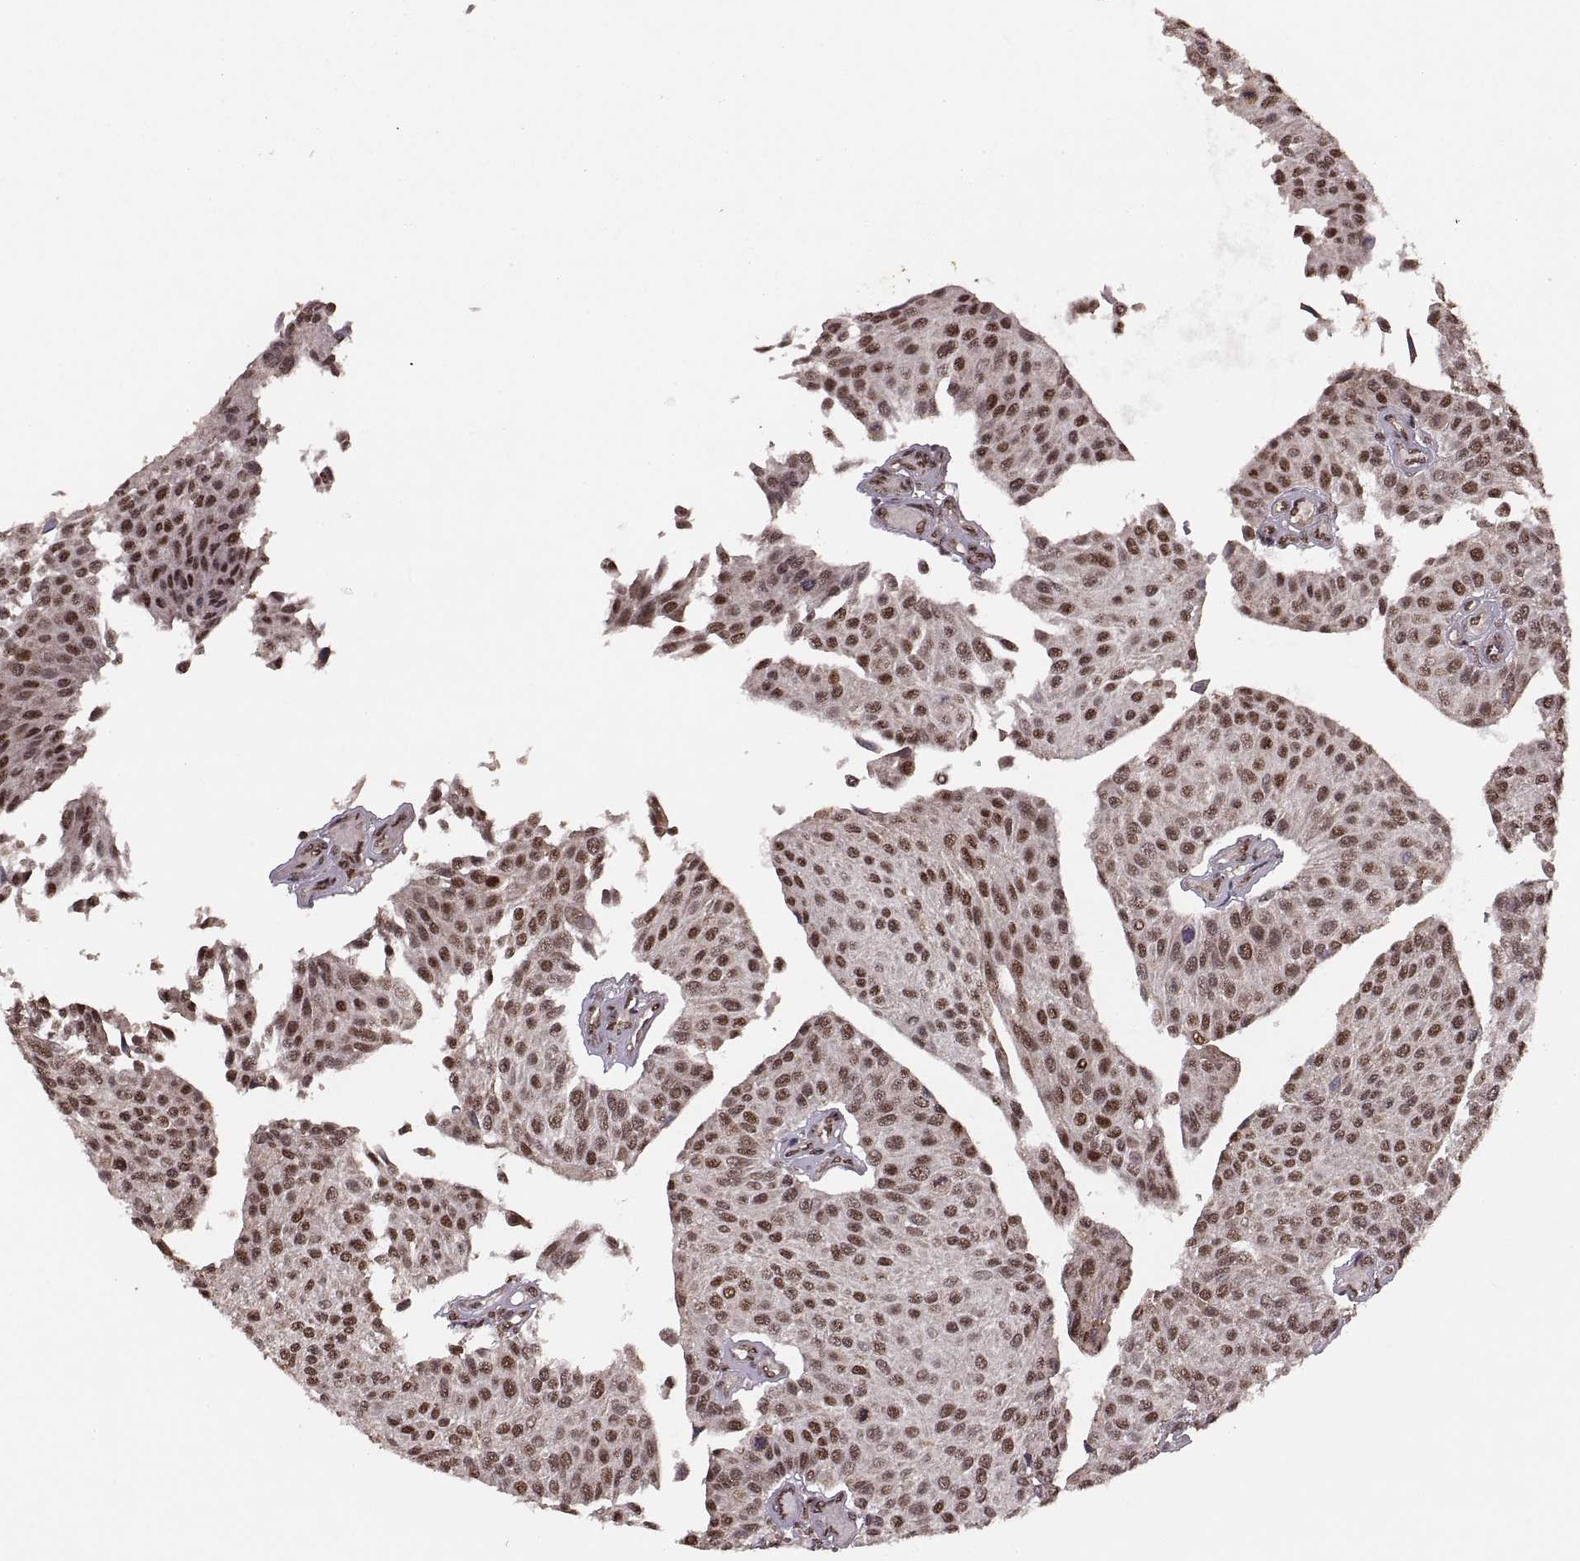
{"staining": {"intensity": "strong", "quantity": ">75%", "location": "nuclear"}, "tissue": "urothelial cancer", "cell_type": "Tumor cells", "image_type": "cancer", "snomed": [{"axis": "morphology", "description": "Urothelial carcinoma, NOS"}, {"axis": "topography", "description": "Urinary bladder"}], "caption": "Urothelial cancer stained with a protein marker displays strong staining in tumor cells.", "gene": "RFT1", "patient": {"sex": "male", "age": 55}}